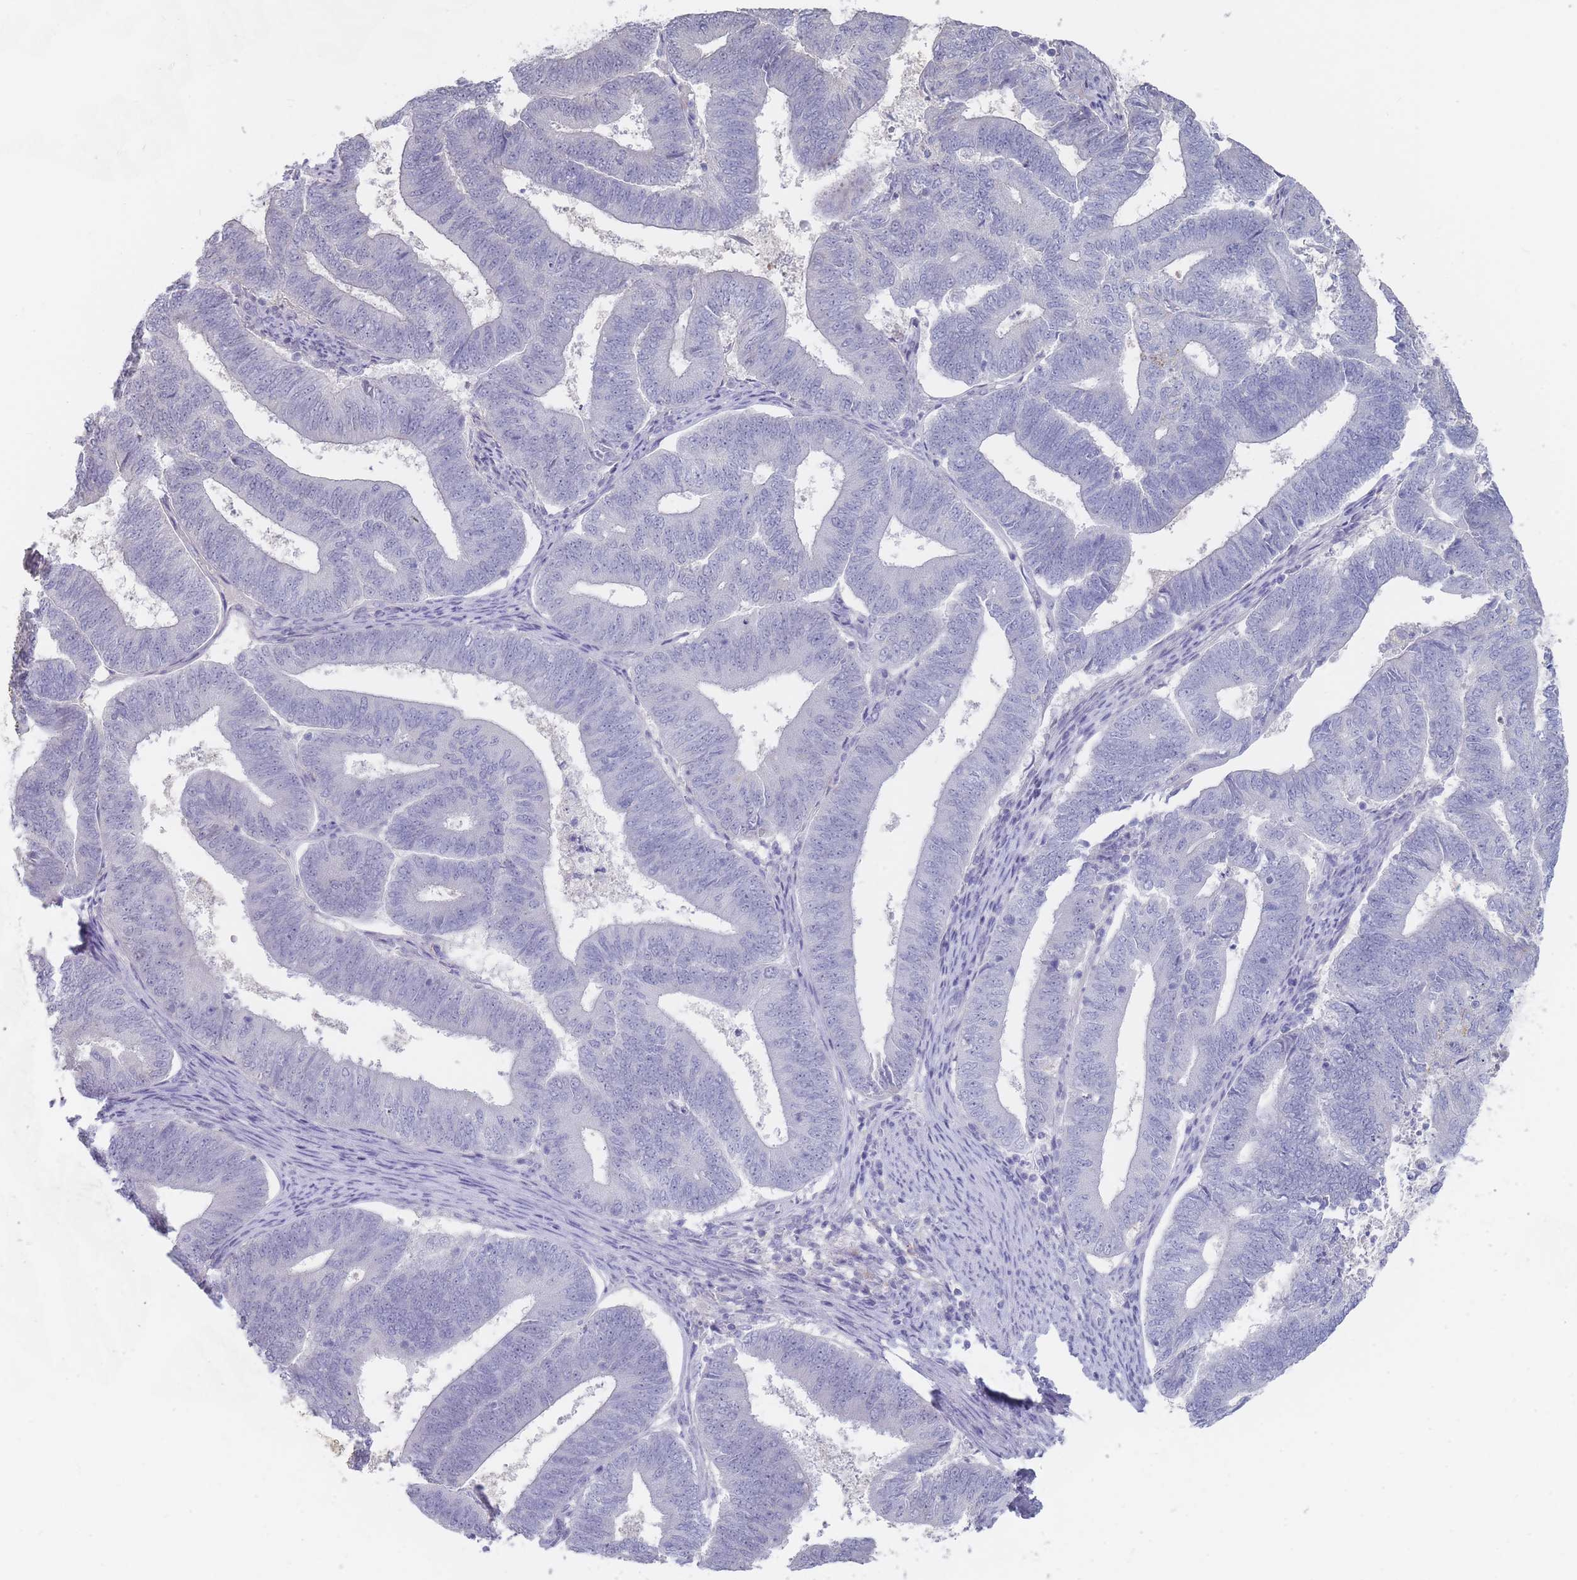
{"staining": {"intensity": "negative", "quantity": "none", "location": "none"}, "tissue": "endometrial cancer", "cell_type": "Tumor cells", "image_type": "cancer", "snomed": [{"axis": "morphology", "description": "Adenocarcinoma, NOS"}, {"axis": "topography", "description": "Endometrium"}], "caption": "IHC micrograph of neoplastic tissue: endometrial adenocarcinoma stained with DAB reveals no significant protein staining in tumor cells.", "gene": "CYP51A1", "patient": {"sex": "female", "age": 70}}